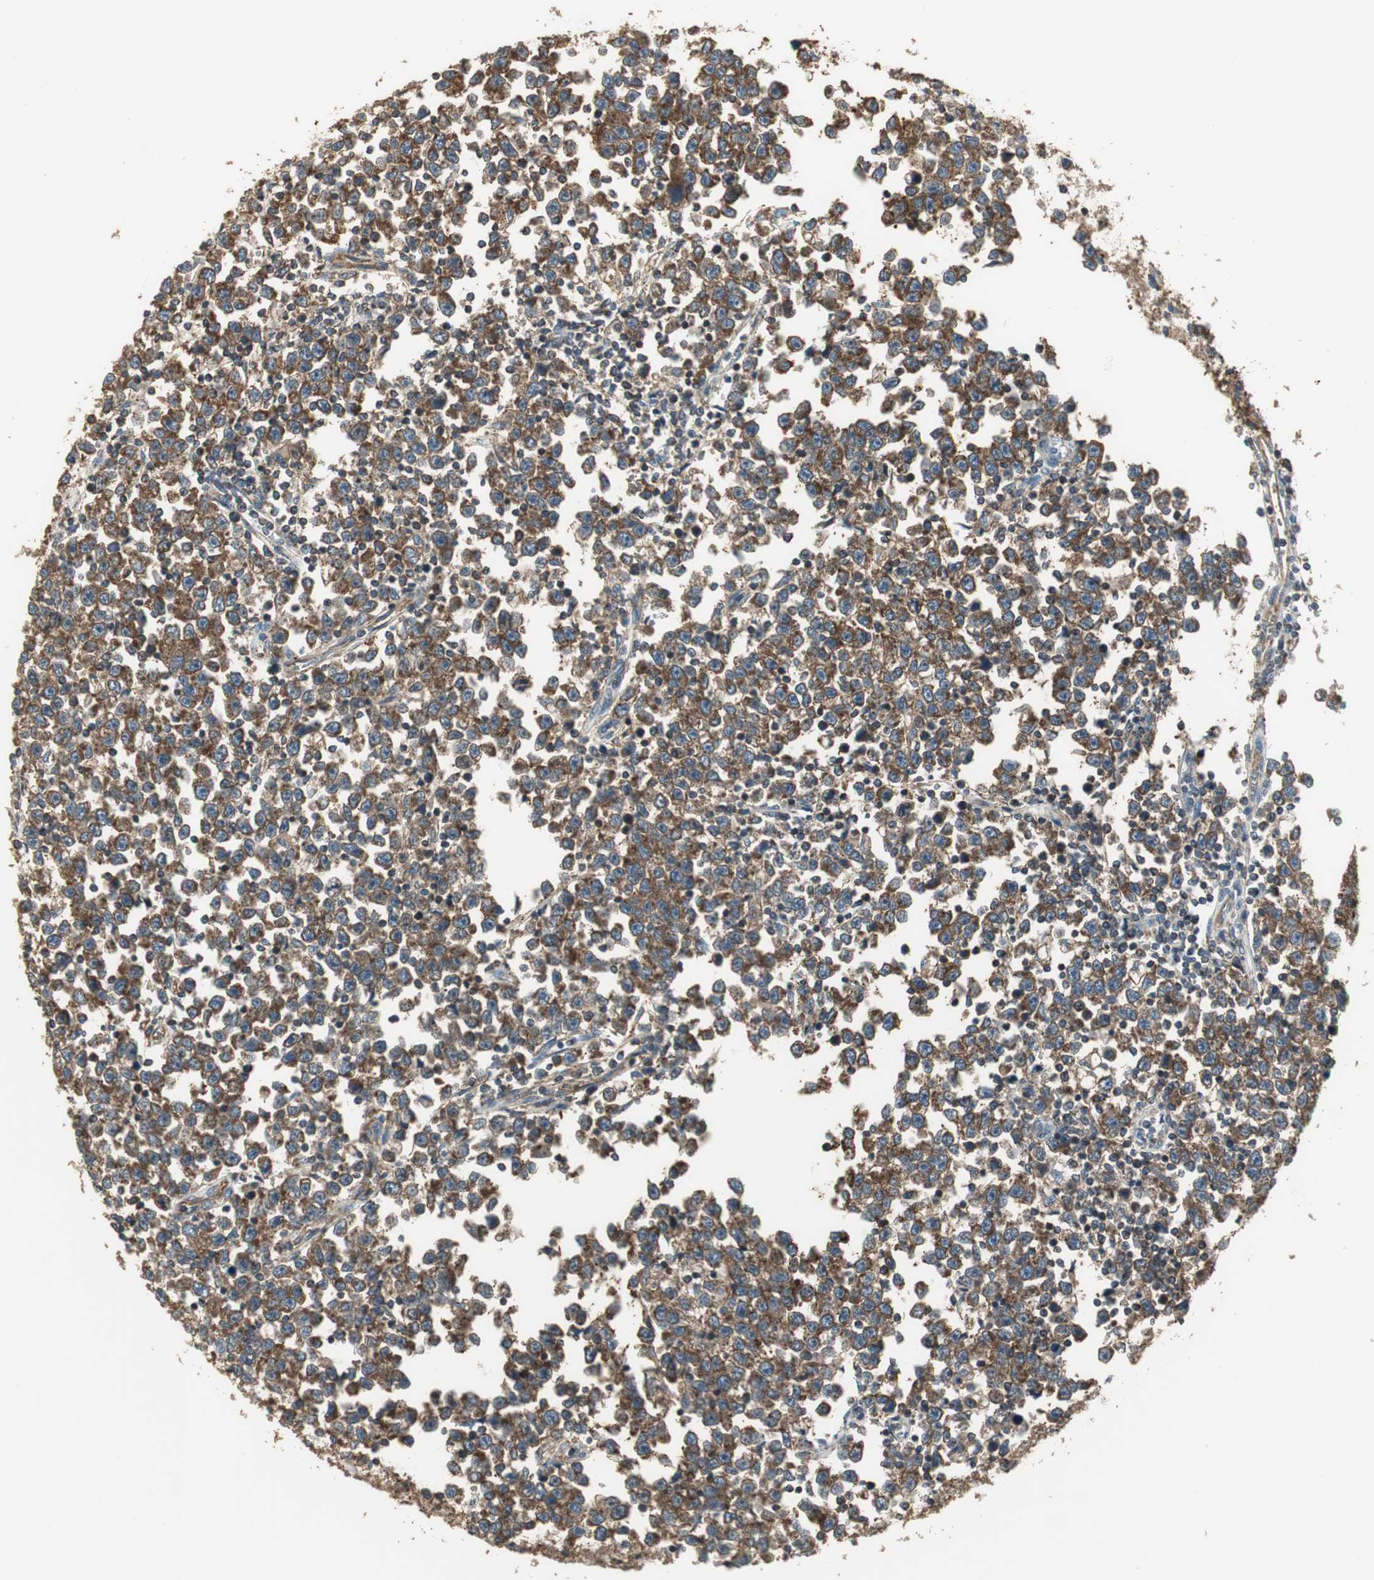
{"staining": {"intensity": "strong", "quantity": ">75%", "location": "cytoplasmic/membranous"}, "tissue": "testis cancer", "cell_type": "Tumor cells", "image_type": "cancer", "snomed": [{"axis": "morphology", "description": "Seminoma, NOS"}, {"axis": "topography", "description": "Testis"}], "caption": "Protein expression analysis of human testis cancer (seminoma) reveals strong cytoplasmic/membranous staining in approximately >75% of tumor cells.", "gene": "MSTO1", "patient": {"sex": "male", "age": 43}}